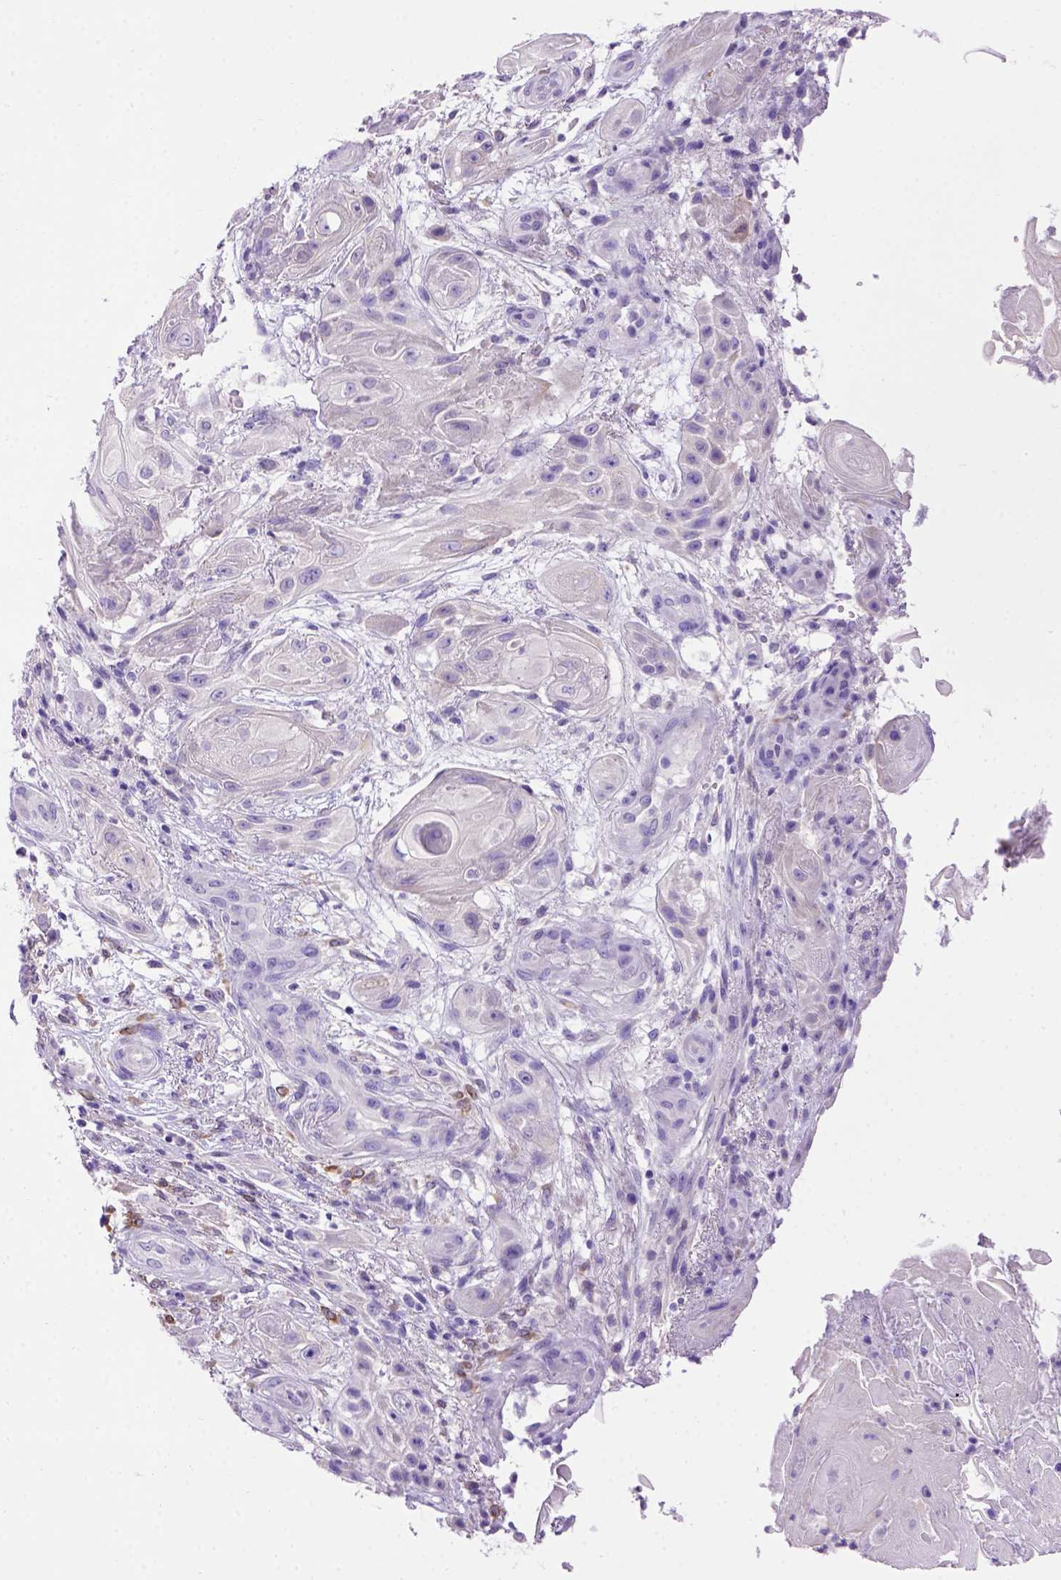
{"staining": {"intensity": "negative", "quantity": "none", "location": "none"}, "tissue": "skin cancer", "cell_type": "Tumor cells", "image_type": "cancer", "snomed": [{"axis": "morphology", "description": "Squamous cell carcinoma, NOS"}, {"axis": "topography", "description": "Skin"}], "caption": "Tumor cells are negative for protein expression in human skin squamous cell carcinoma.", "gene": "PTGES", "patient": {"sex": "male", "age": 62}}